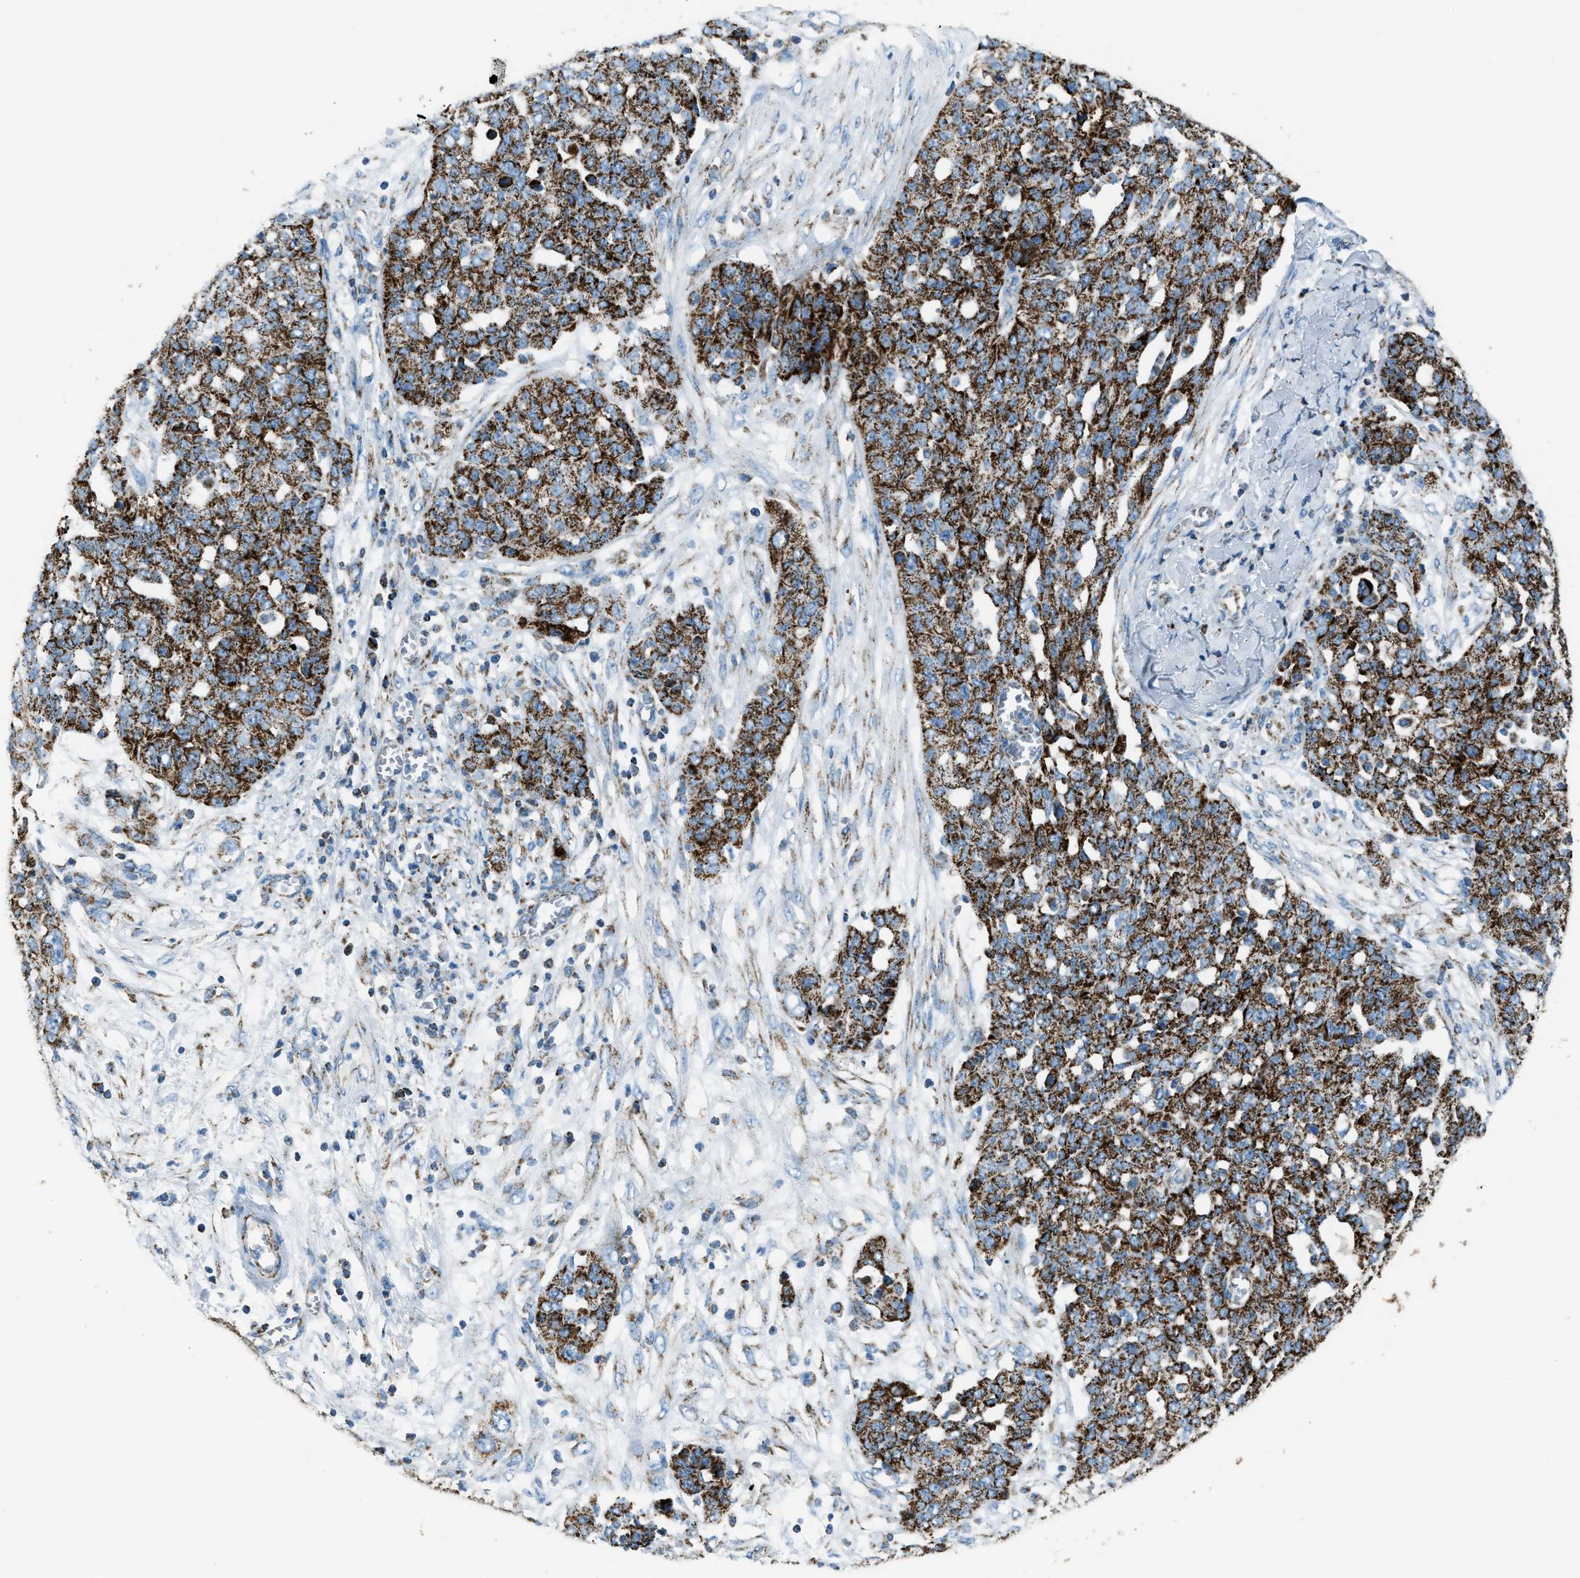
{"staining": {"intensity": "strong", "quantity": ">75%", "location": "cytoplasmic/membranous"}, "tissue": "ovarian cancer", "cell_type": "Tumor cells", "image_type": "cancer", "snomed": [{"axis": "morphology", "description": "Cystadenocarcinoma, serous, NOS"}, {"axis": "topography", "description": "Soft tissue"}, {"axis": "topography", "description": "Ovary"}], "caption": "Immunohistochemical staining of human ovarian serous cystadenocarcinoma reveals high levels of strong cytoplasmic/membranous positivity in approximately >75% of tumor cells. Immunohistochemistry (ihc) stains the protein in brown and the nuclei are stained blue.", "gene": "MDH2", "patient": {"sex": "female", "age": 57}}